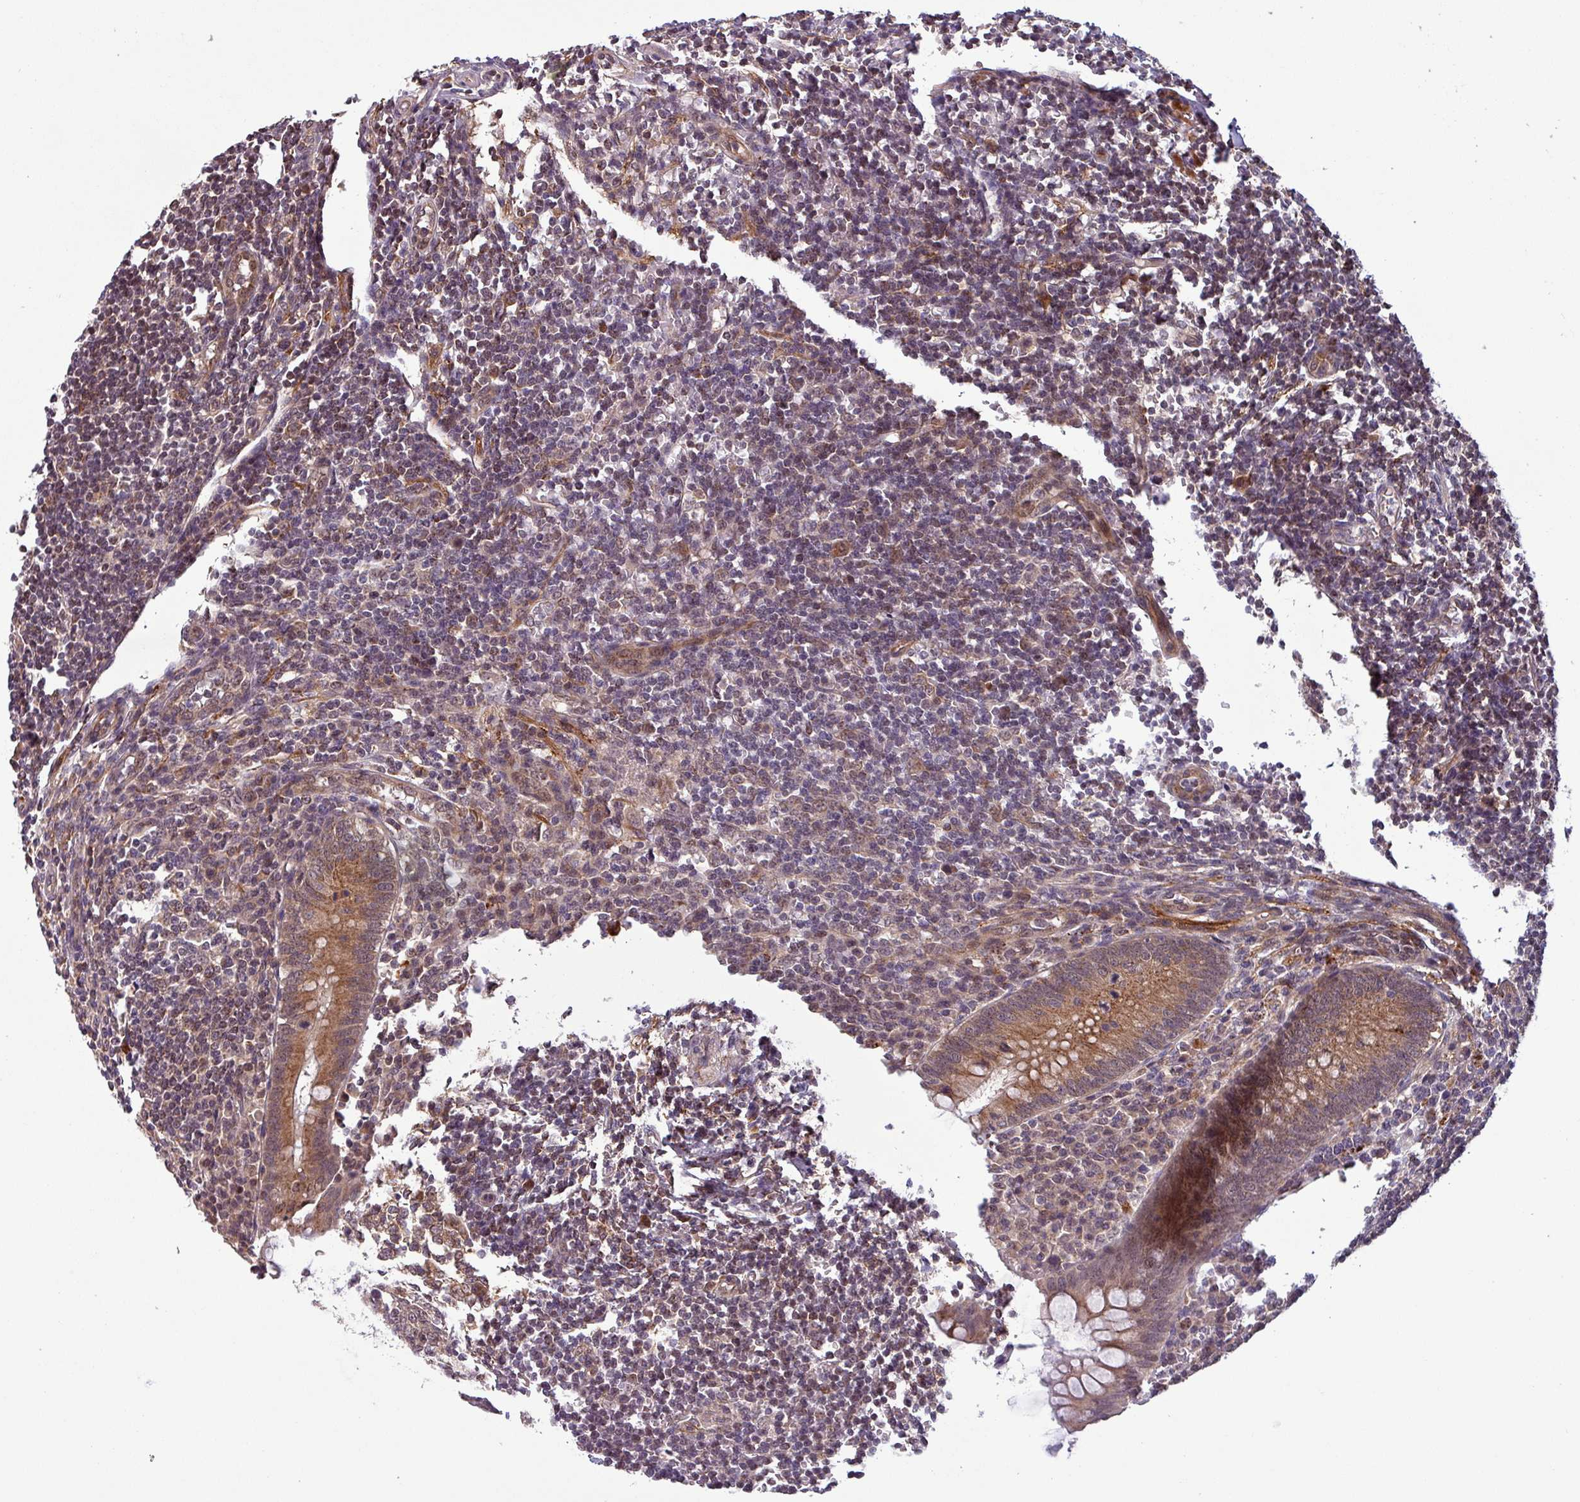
{"staining": {"intensity": "strong", "quantity": ">75%", "location": "cytoplasmic/membranous,nuclear"}, "tissue": "appendix", "cell_type": "Glandular cells", "image_type": "normal", "snomed": [{"axis": "morphology", "description": "Normal tissue, NOS"}, {"axis": "topography", "description": "Appendix"}], "caption": "Protein expression analysis of benign appendix displays strong cytoplasmic/membranous,nuclear positivity in about >75% of glandular cells. (brown staining indicates protein expression, while blue staining denotes nuclei).", "gene": "PUS1", "patient": {"sex": "female", "age": 33}}